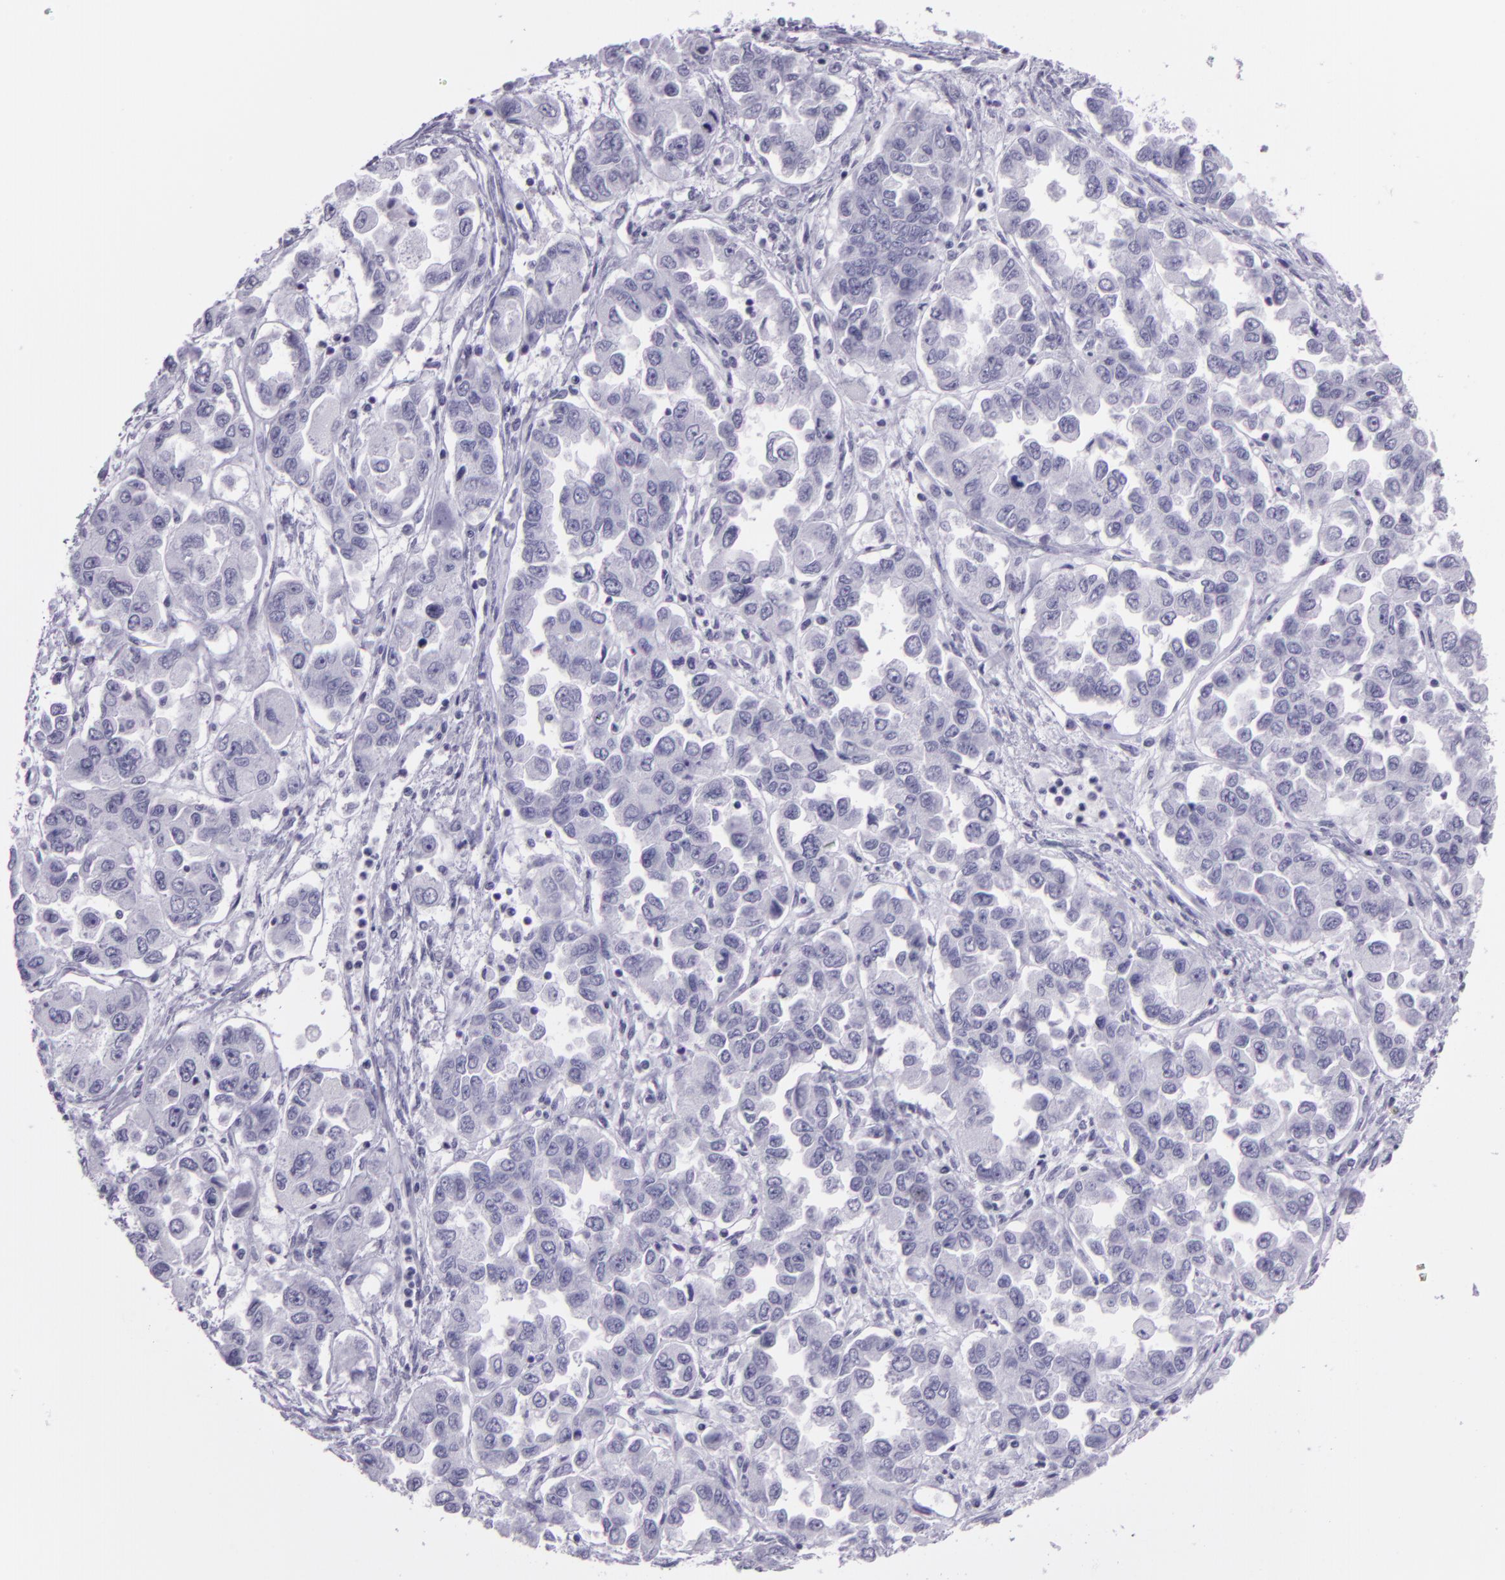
{"staining": {"intensity": "negative", "quantity": "none", "location": "none"}, "tissue": "ovarian cancer", "cell_type": "Tumor cells", "image_type": "cancer", "snomed": [{"axis": "morphology", "description": "Cystadenocarcinoma, serous, NOS"}, {"axis": "topography", "description": "Ovary"}], "caption": "The photomicrograph displays no staining of tumor cells in serous cystadenocarcinoma (ovarian).", "gene": "MUC6", "patient": {"sex": "female", "age": 84}}